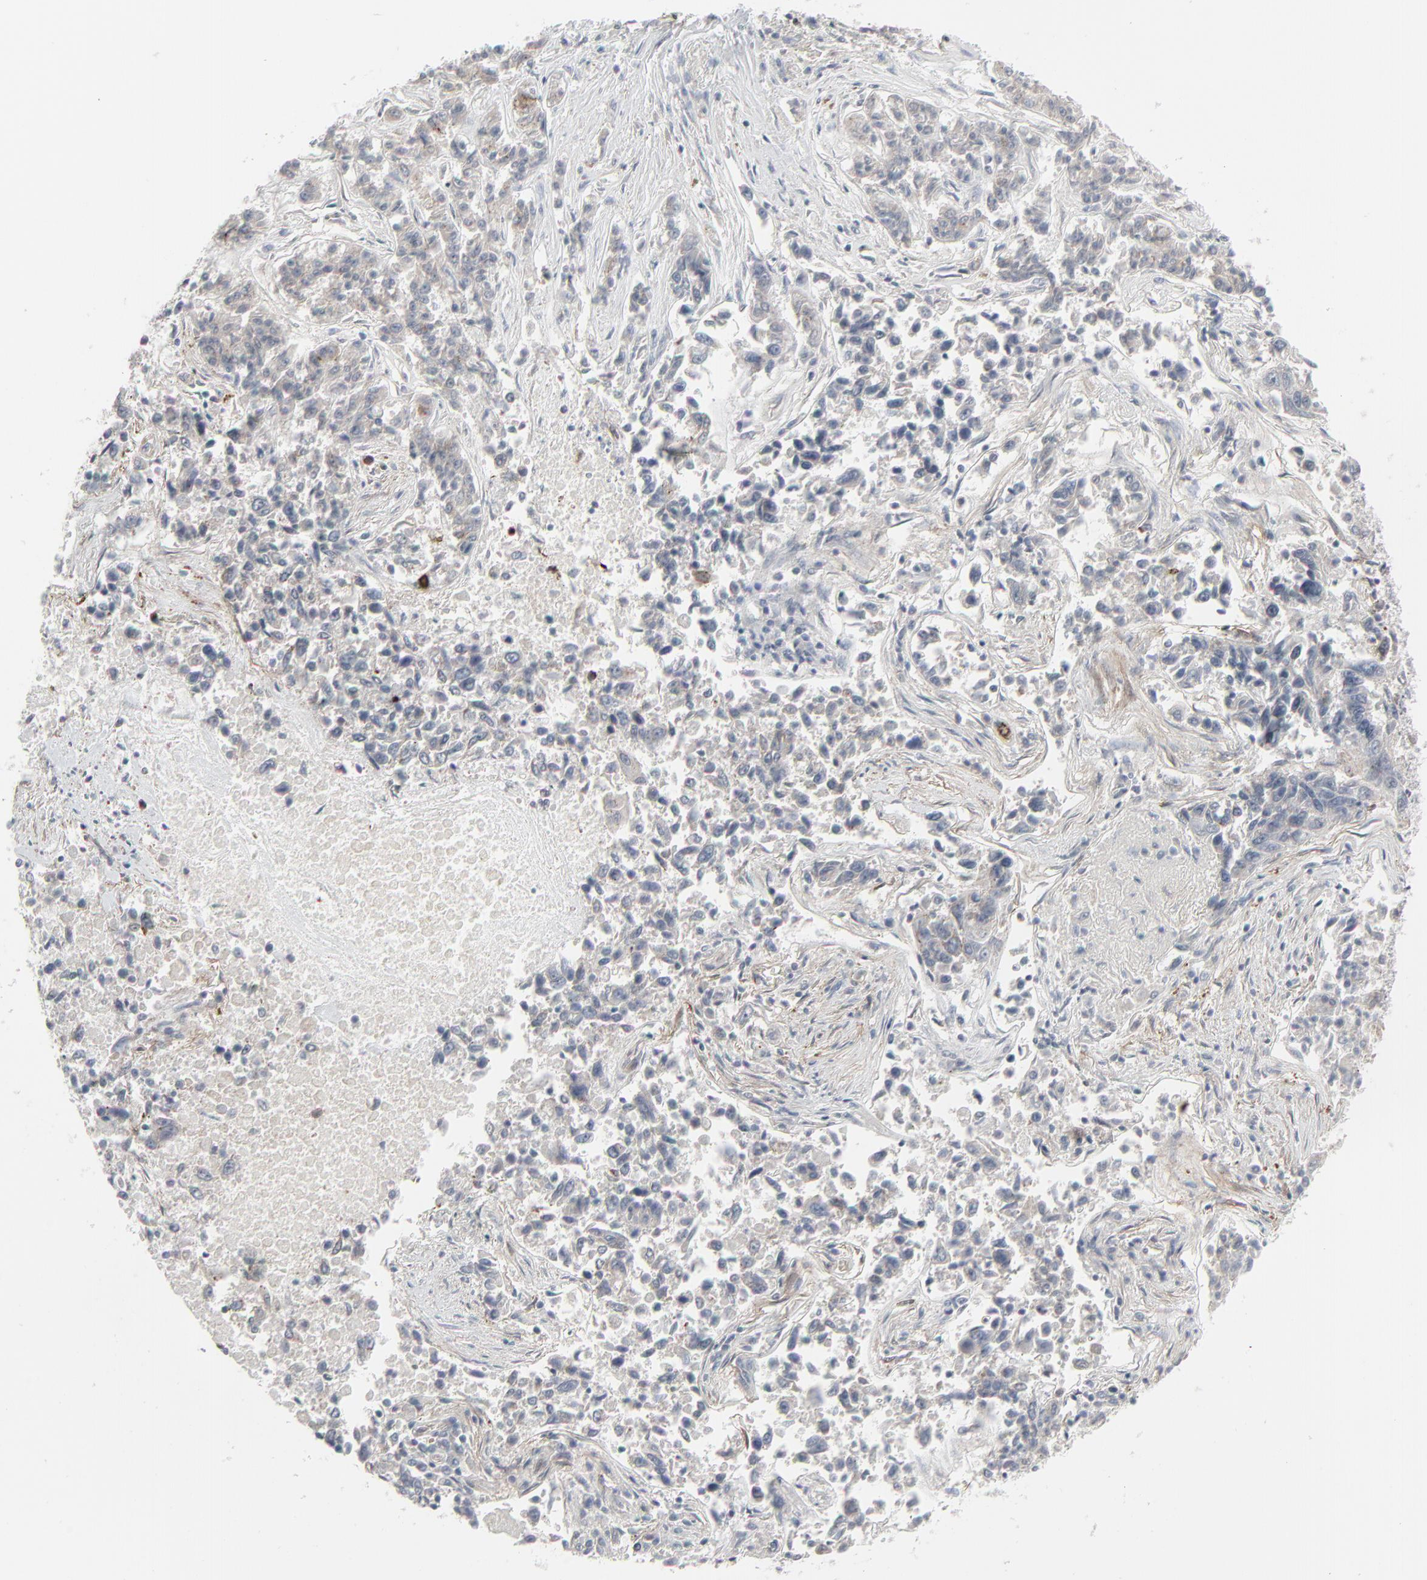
{"staining": {"intensity": "negative", "quantity": "none", "location": "none"}, "tissue": "lung cancer", "cell_type": "Tumor cells", "image_type": "cancer", "snomed": [{"axis": "morphology", "description": "Adenocarcinoma, NOS"}, {"axis": "topography", "description": "Lung"}], "caption": "An IHC micrograph of adenocarcinoma (lung) is shown. There is no staining in tumor cells of adenocarcinoma (lung).", "gene": "NEUROD1", "patient": {"sex": "male", "age": 84}}